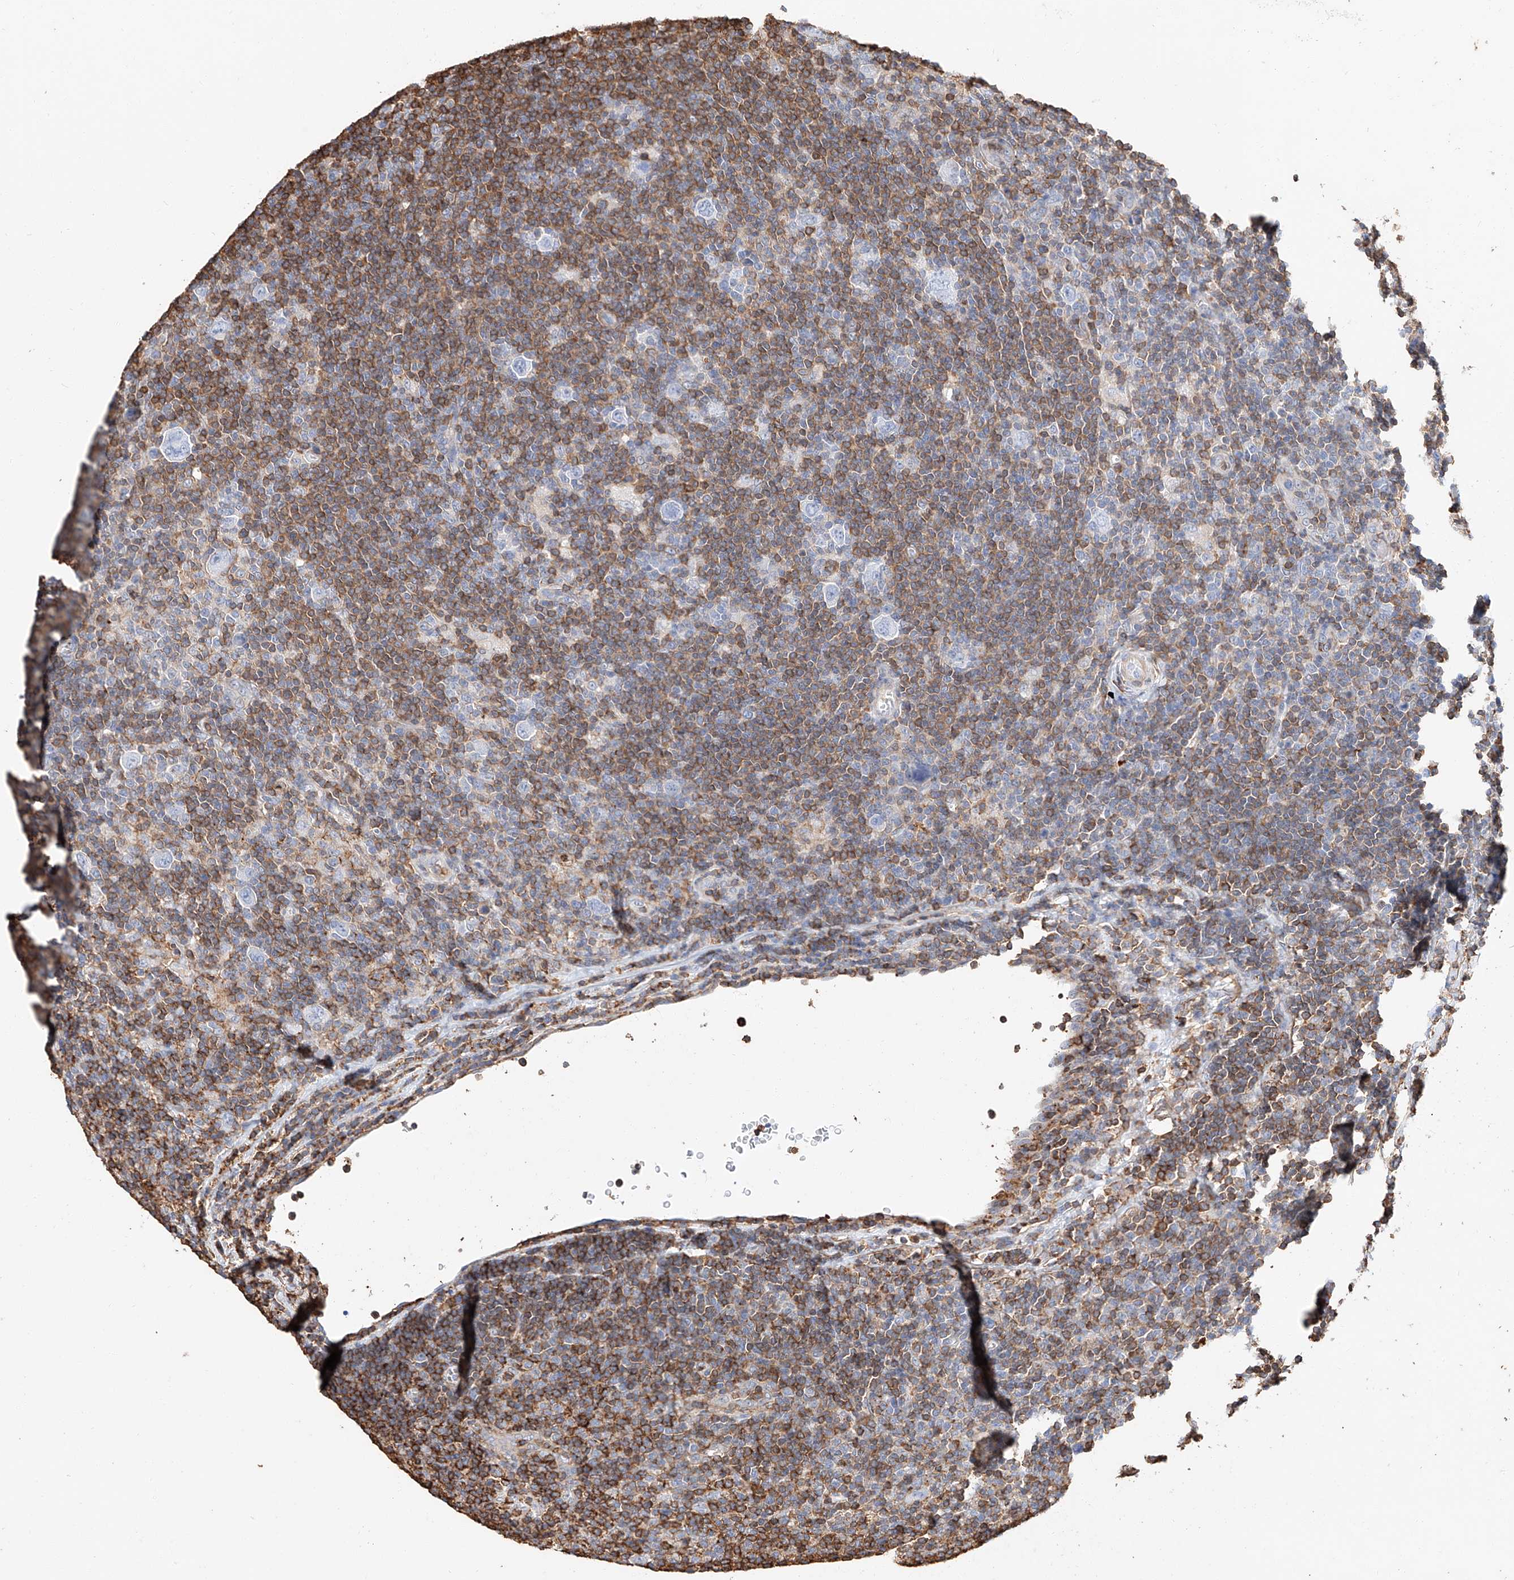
{"staining": {"intensity": "negative", "quantity": "none", "location": "none"}, "tissue": "lymphoma", "cell_type": "Tumor cells", "image_type": "cancer", "snomed": [{"axis": "morphology", "description": "Hodgkin's disease, NOS"}, {"axis": "topography", "description": "Lymph node"}], "caption": "Immunohistochemistry micrograph of Hodgkin's disease stained for a protein (brown), which shows no positivity in tumor cells.", "gene": "WFS1", "patient": {"sex": "female", "age": 57}}